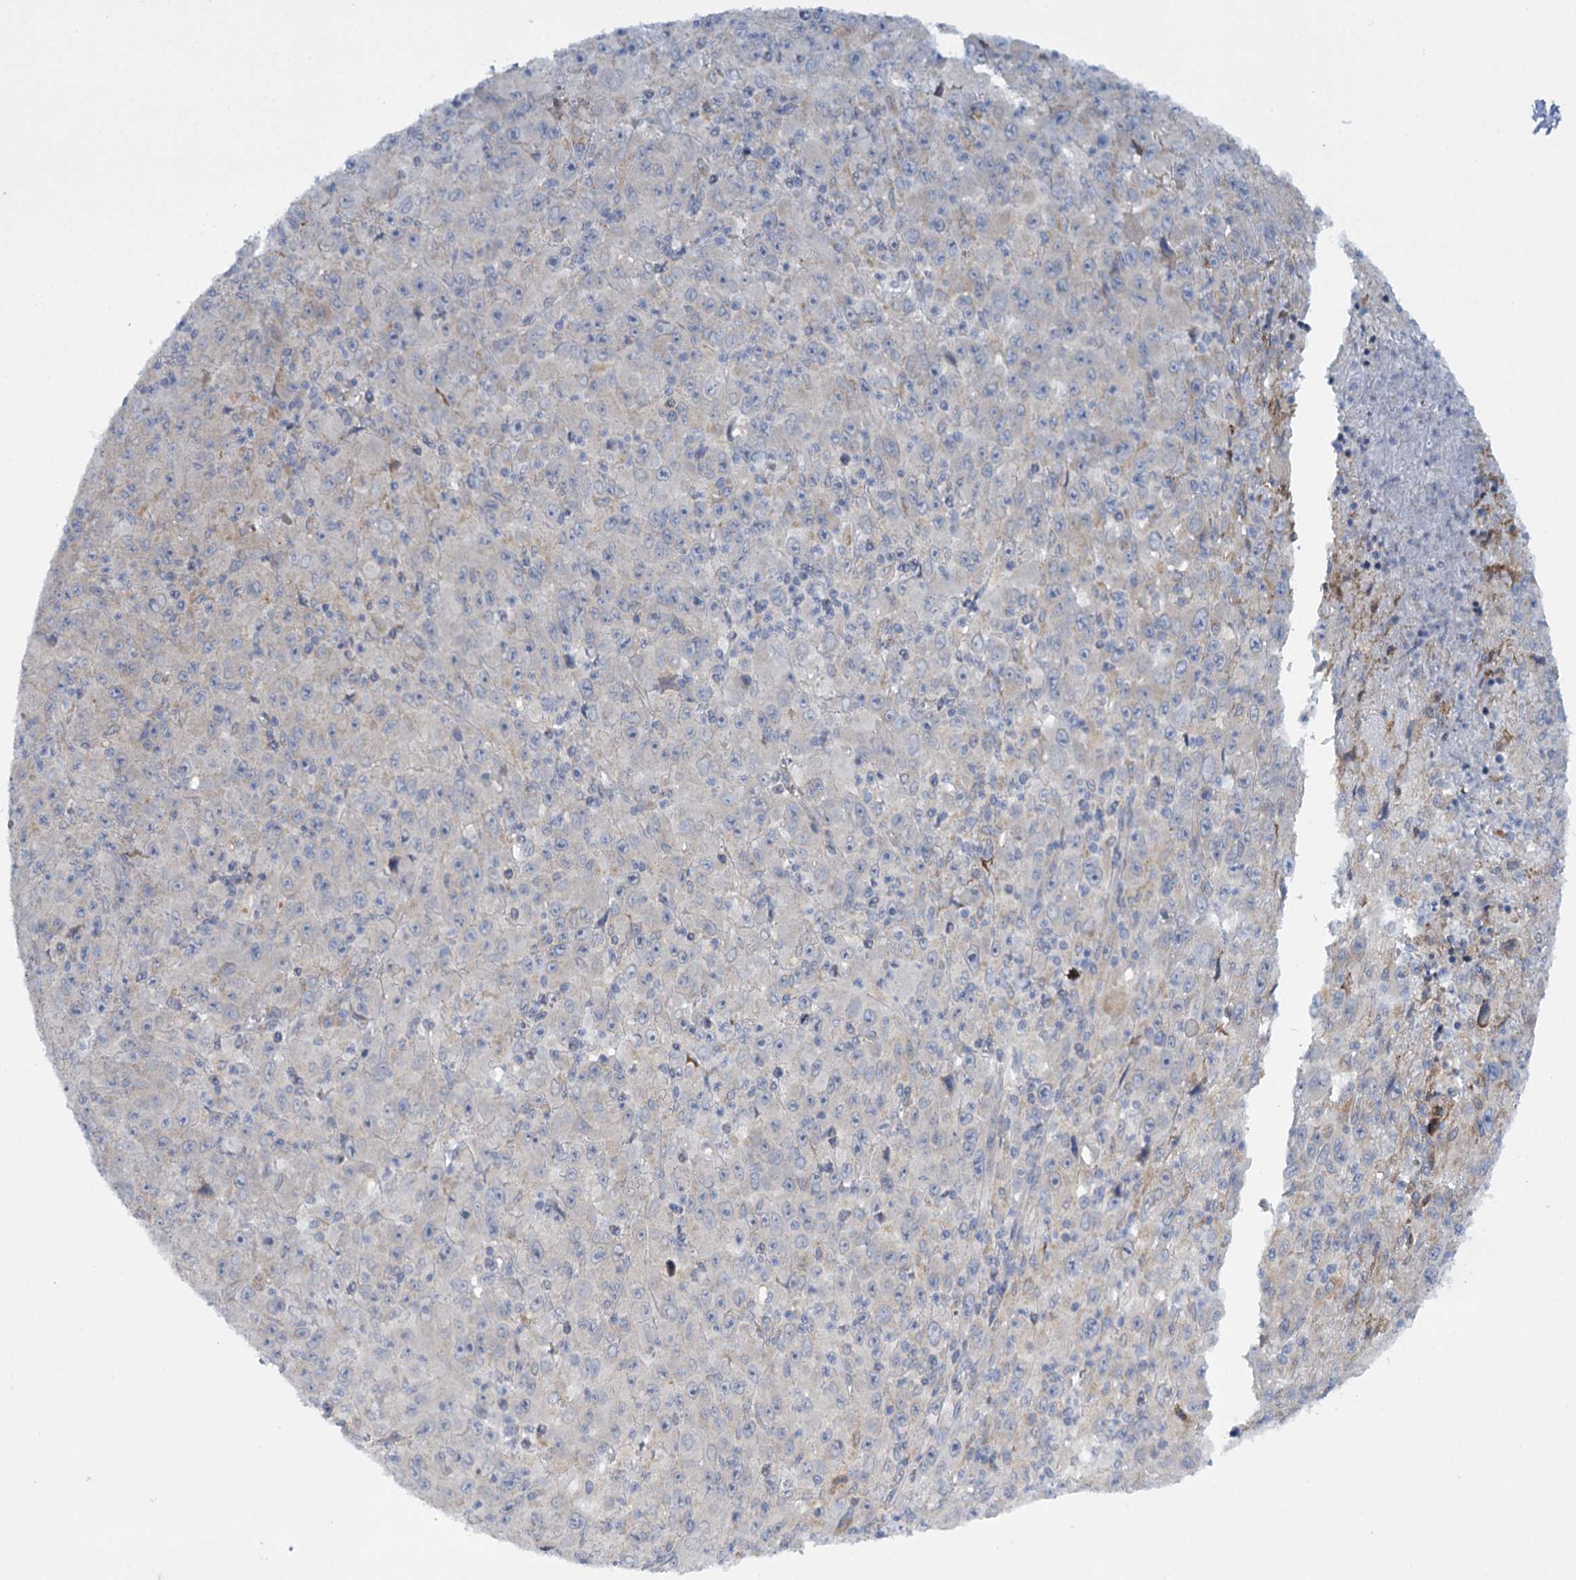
{"staining": {"intensity": "negative", "quantity": "none", "location": "none"}, "tissue": "melanoma", "cell_type": "Tumor cells", "image_type": "cancer", "snomed": [{"axis": "morphology", "description": "Malignant melanoma, Metastatic site"}, {"axis": "topography", "description": "Skin"}], "caption": "This is an immunohistochemistry histopathology image of malignant melanoma (metastatic site). There is no positivity in tumor cells.", "gene": "MBLAC2", "patient": {"sex": "female", "age": 56}}